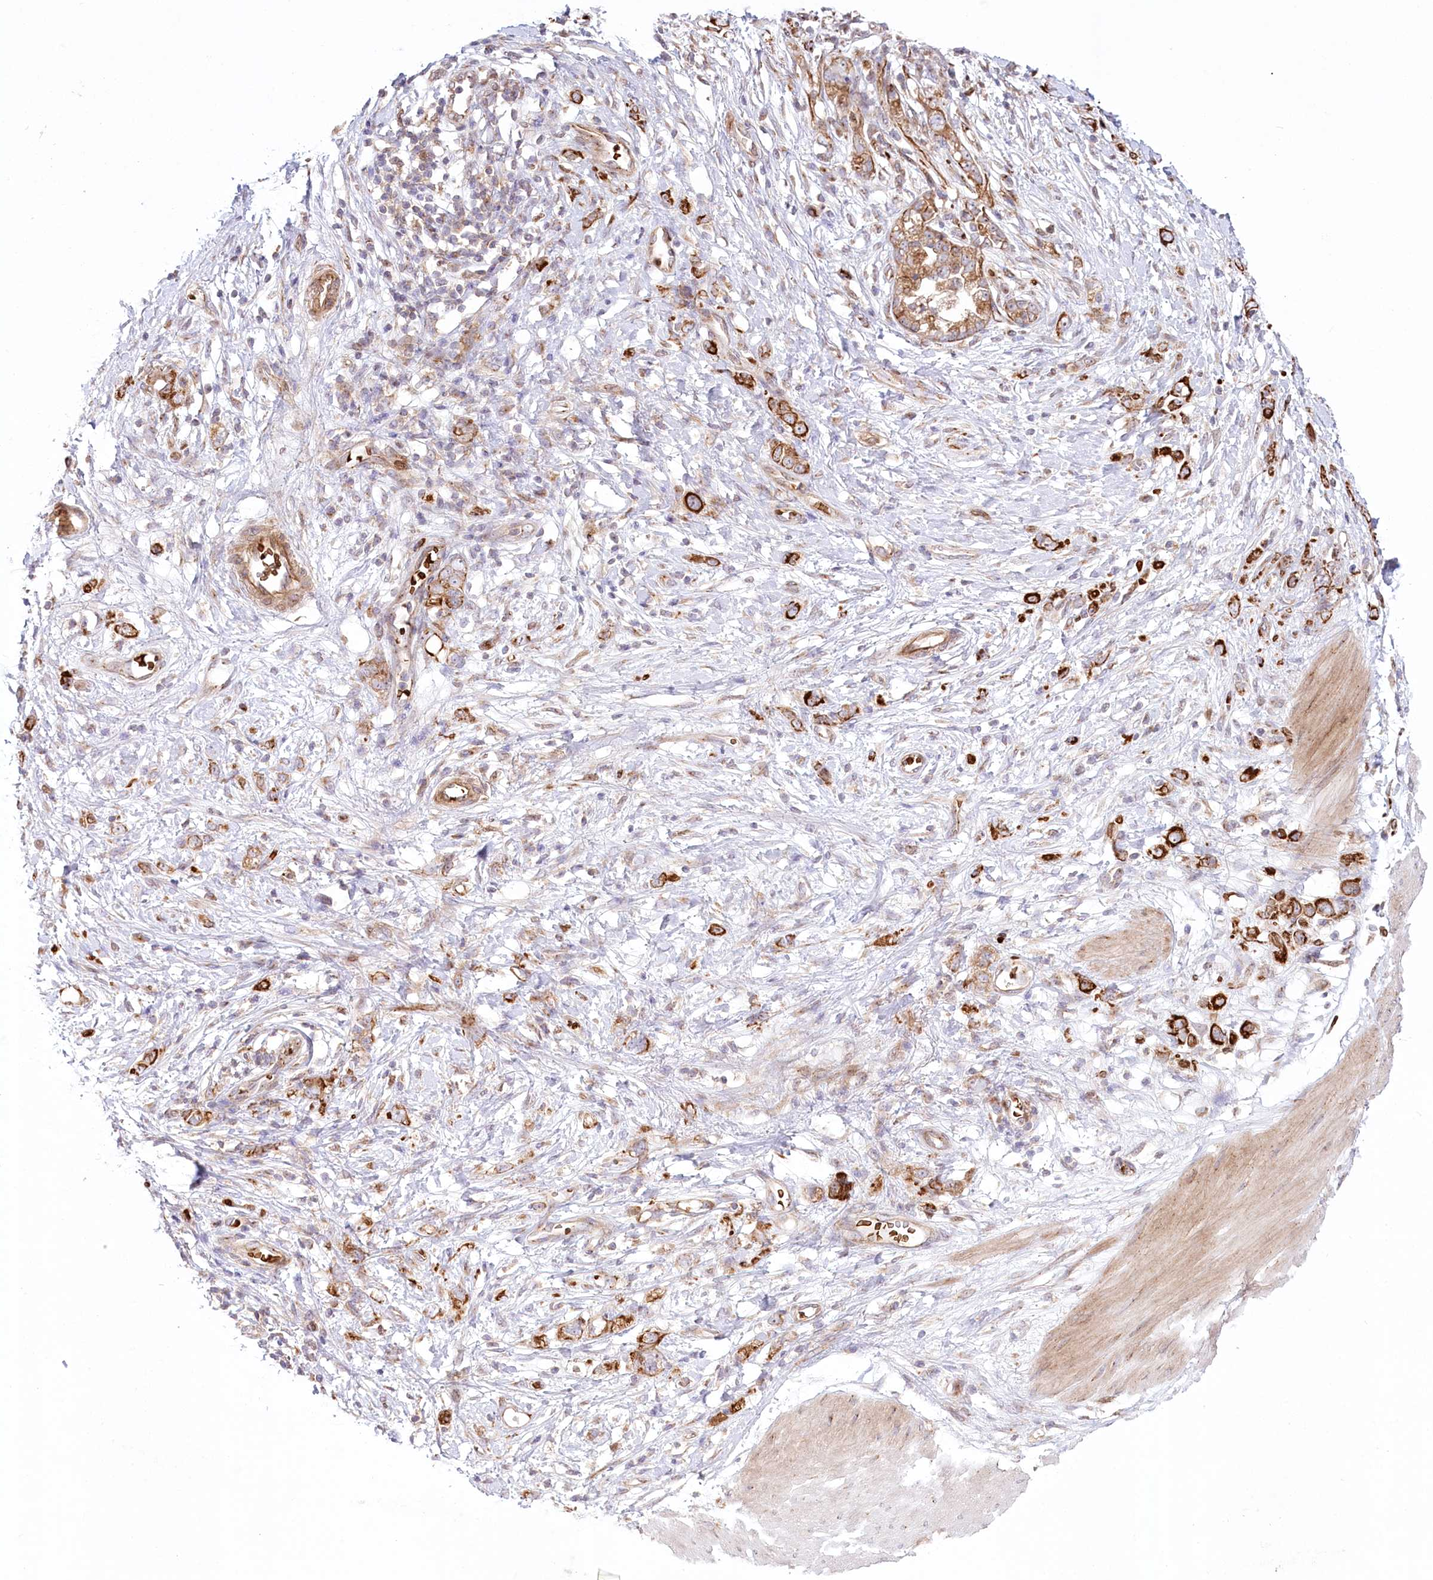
{"staining": {"intensity": "strong", "quantity": "25%-75%", "location": "cytoplasmic/membranous"}, "tissue": "stomach cancer", "cell_type": "Tumor cells", "image_type": "cancer", "snomed": [{"axis": "morphology", "description": "Adenocarcinoma, NOS"}, {"axis": "topography", "description": "Stomach"}], "caption": "Strong cytoplasmic/membranous staining is identified in approximately 25%-75% of tumor cells in adenocarcinoma (stomach). Immunohistochemistry stains the protein in brown and the nuclei are stained blue.", "gene": "COMMD3", "patient": {"sex": "female", "age": 76}}